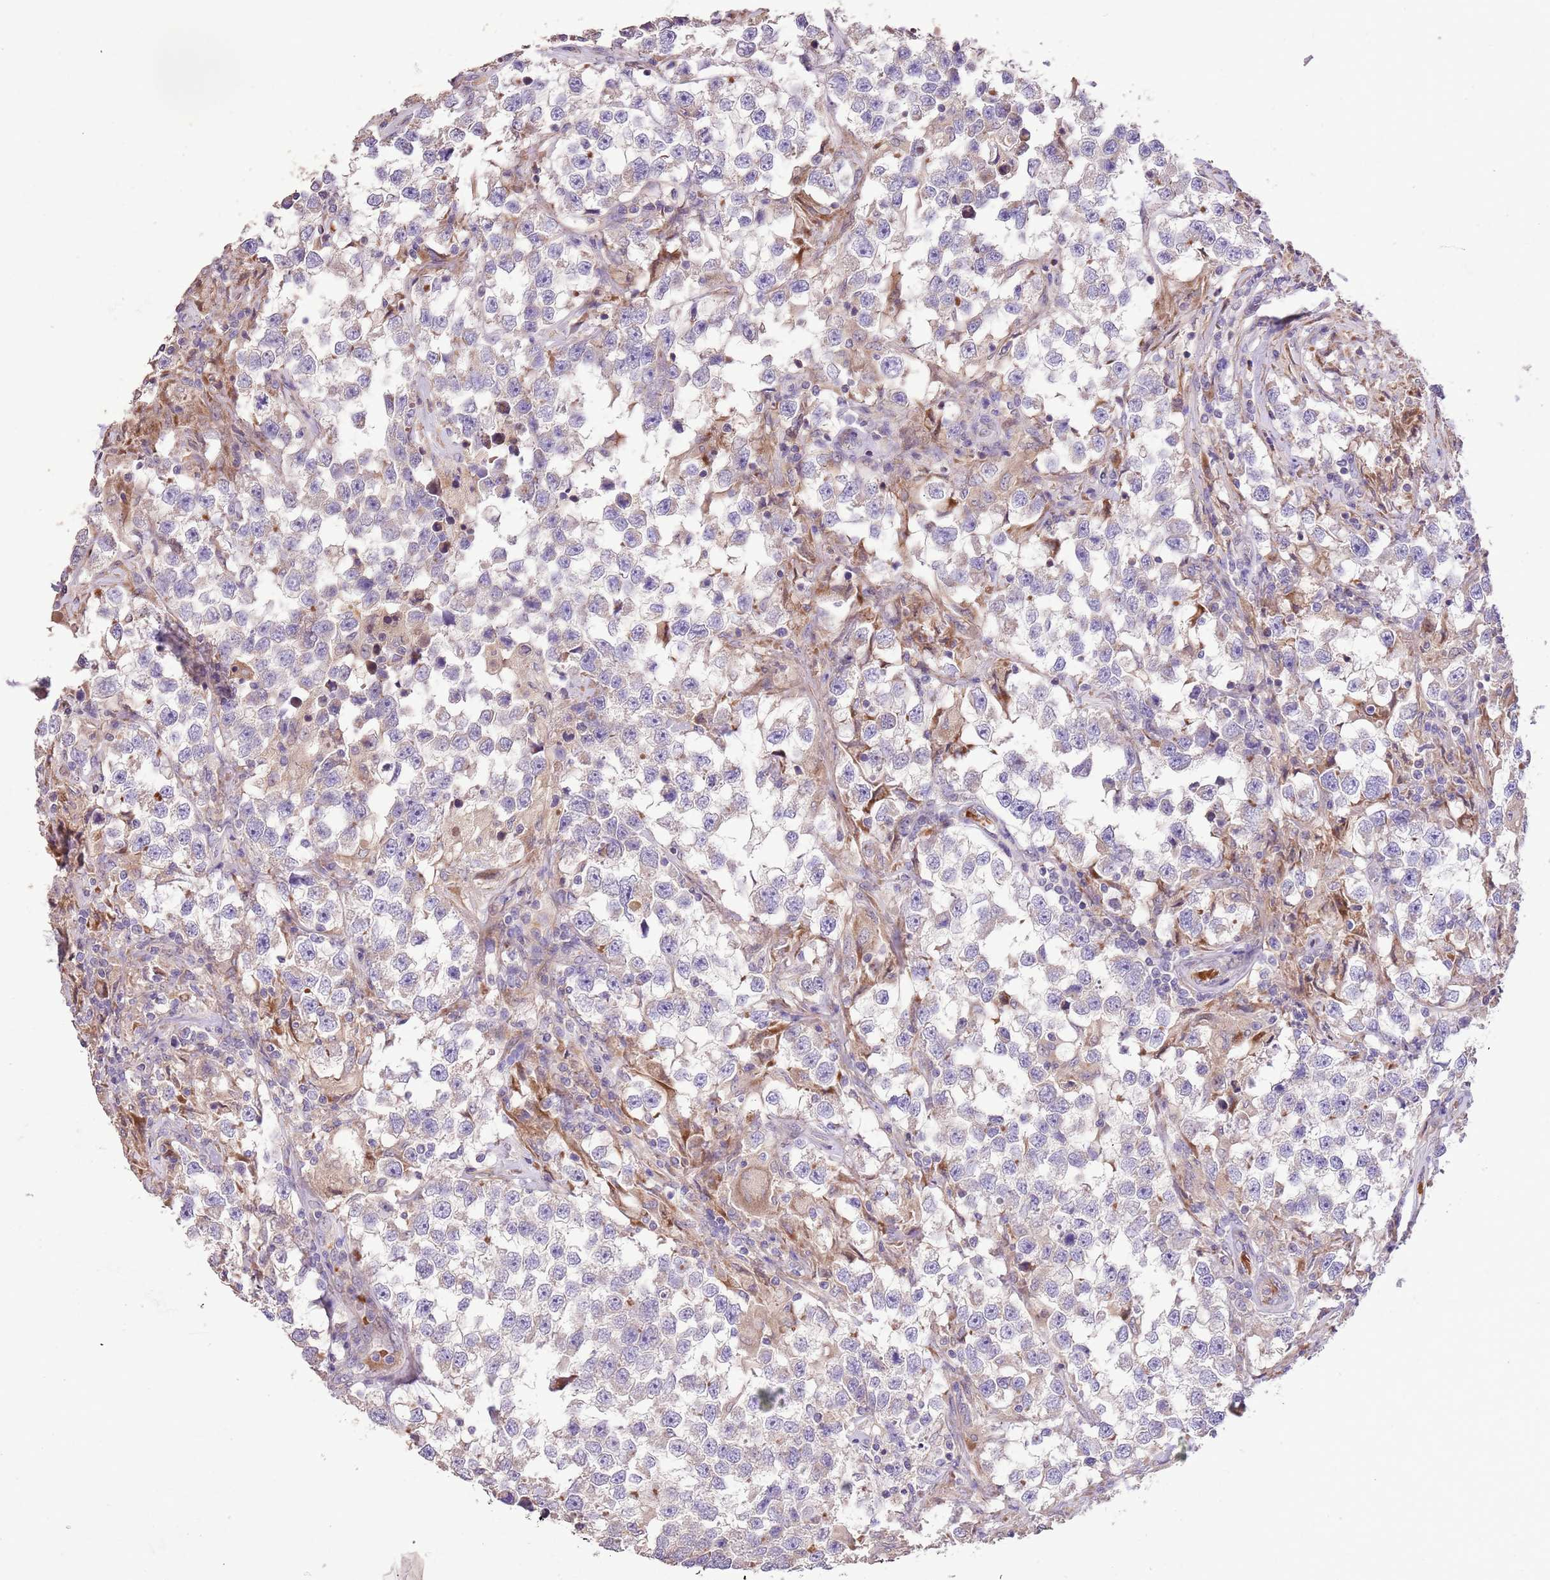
{"staining": {"intensity": "negative", "quantity": "none", "location": "none"}, "tissue": "testis cancer", "cell_type": "Tumor cells", "image_type": "cancer", "snomed": [{"axis": "morphology", "description": "Seminoma, NOS"}, {"axis": "topography", "description": "Testis"}], "caption": "Testis cancer was stained to show a protein in brown. There is no significant expression in tumor cells.", "gene": "PIGA", "patient": {"sex": "male", "age": 46}}